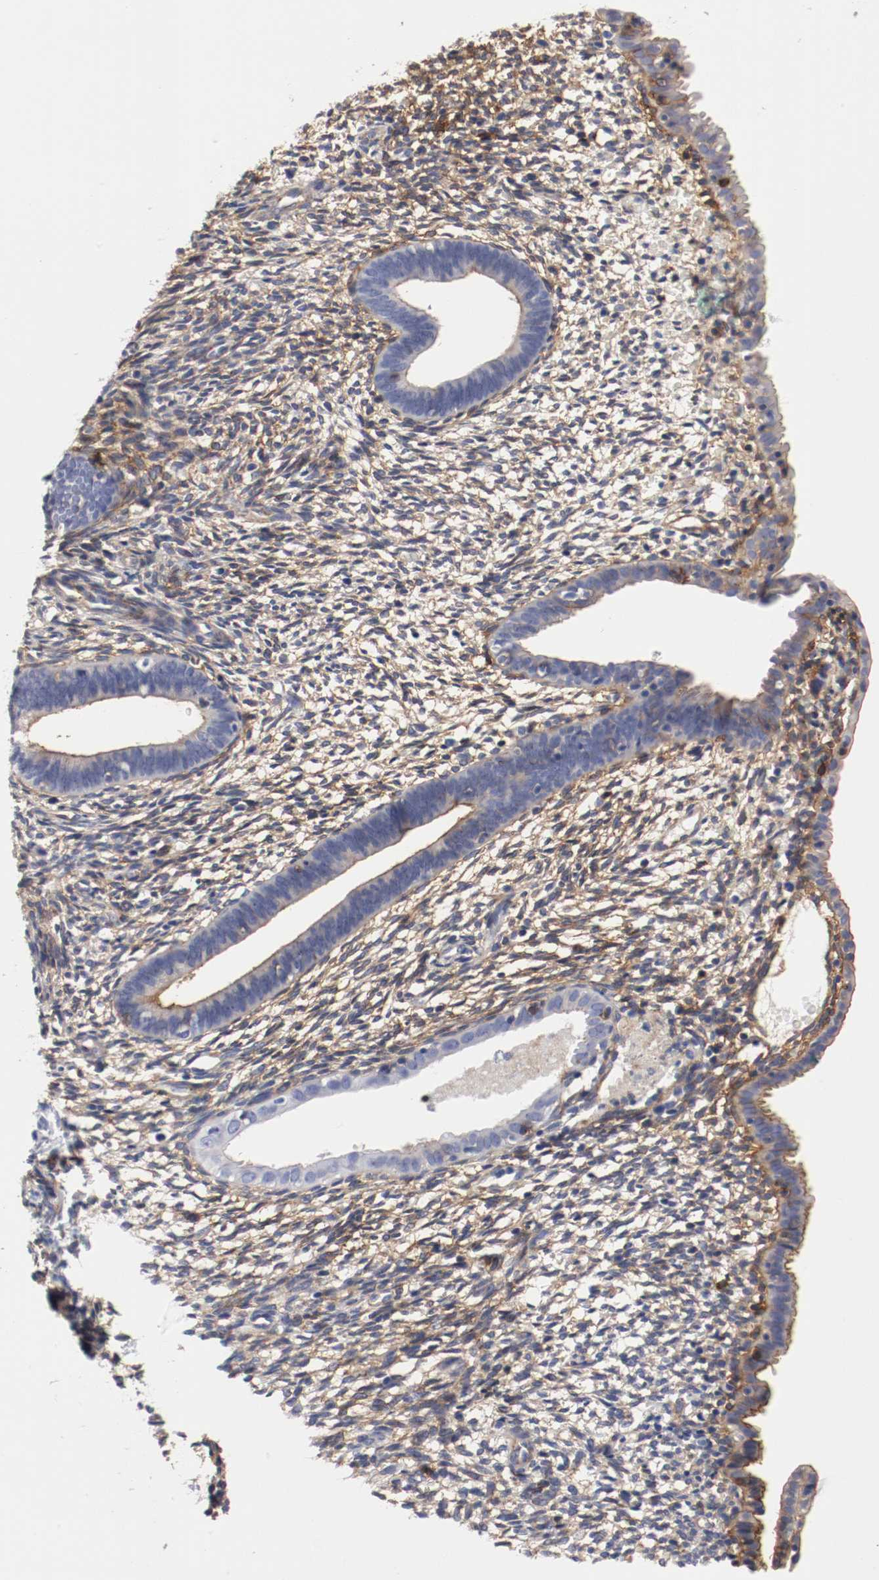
{"staining": {"intensity": "strong", "quantity": ">75%", "location": "cytoplasmic/membranous"}, "tissue": "endometrium", "cell_type": "Cells in endometrial stroma", "image_type": "normal", "snomed": [{"axis": "morphology", "description": "Normal tissue, NOS"}, {"axis": "morphology", "description": "Atrophy, NOS"}, {"axis": "topography", "description": "Uterus"}, {"axis": "topography", "description": "Endometrium"}], "caption": "Protein expression analysis of normal endometrium reveals strong cytoplasmic/membranous positivity in approximately >75% of cells in endometrial stroma.", "gene": "IFITM1", "patient": {"sex": "female", "age": 68}}